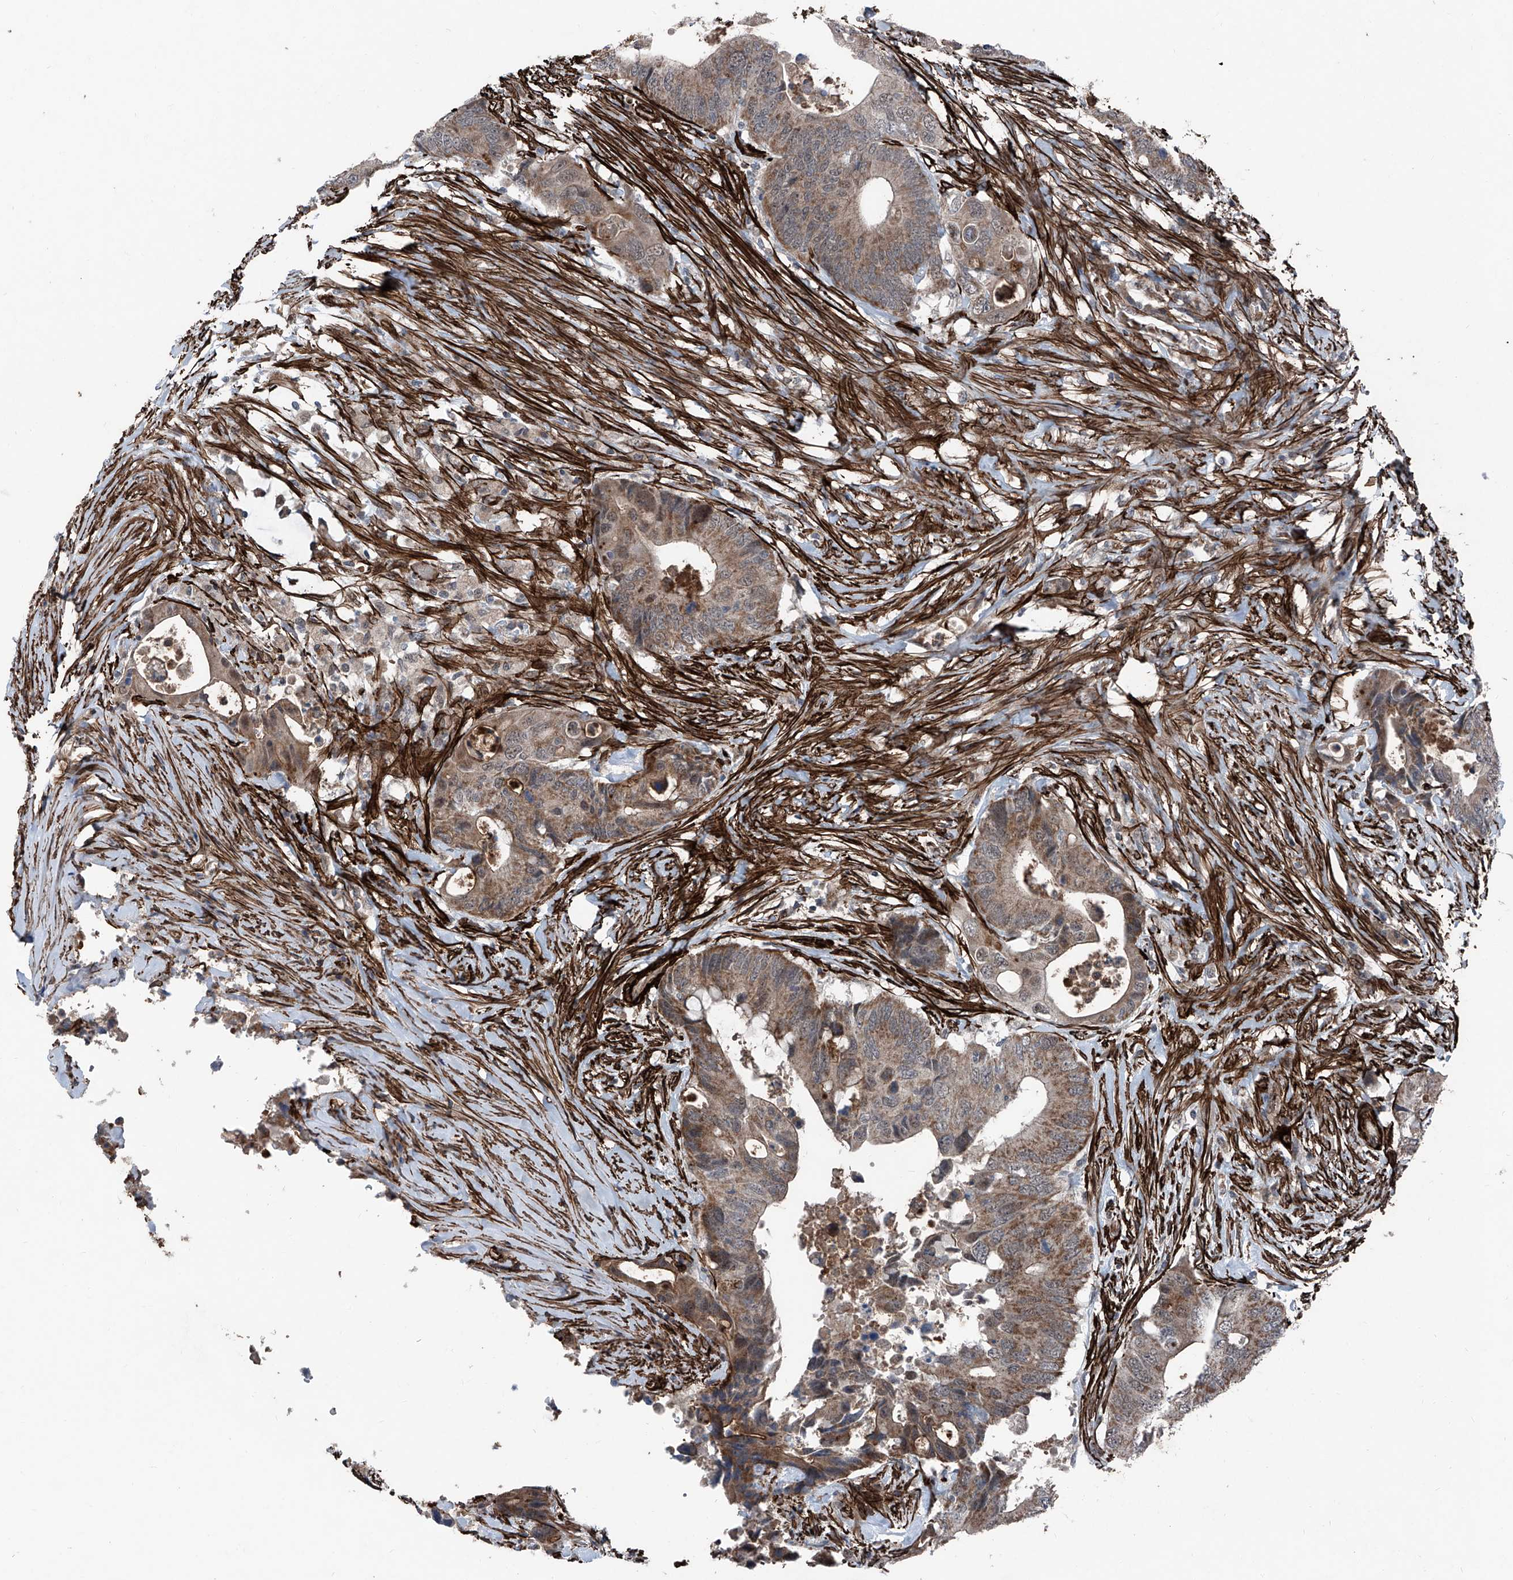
{"staining": {"intensity": "moderate", "quantity": ">75%", "location": "cytoplasmic/membranous"}, "tissue": "colorectal cancer", "cell_type": "Tumor cells", "image_type": "cancer", "snomed": [{"axis": "morphology", "description": "Adenocarcinoma, NOS"}, {"axis": "topography", "description": "Colon"}], "caption": "High-magnification brightfield microscopy of colorectal cancer stained with DAB (3,3'-diaminobenzidine) (brown) and counterstained with hematoxylin (blue). tumor cells exhibit moderate cytoplasmic/membranous positivity is seen in approximately>75% of cells.", "gene": "COA7", "patient": {"sex": "male", "age": 71}}